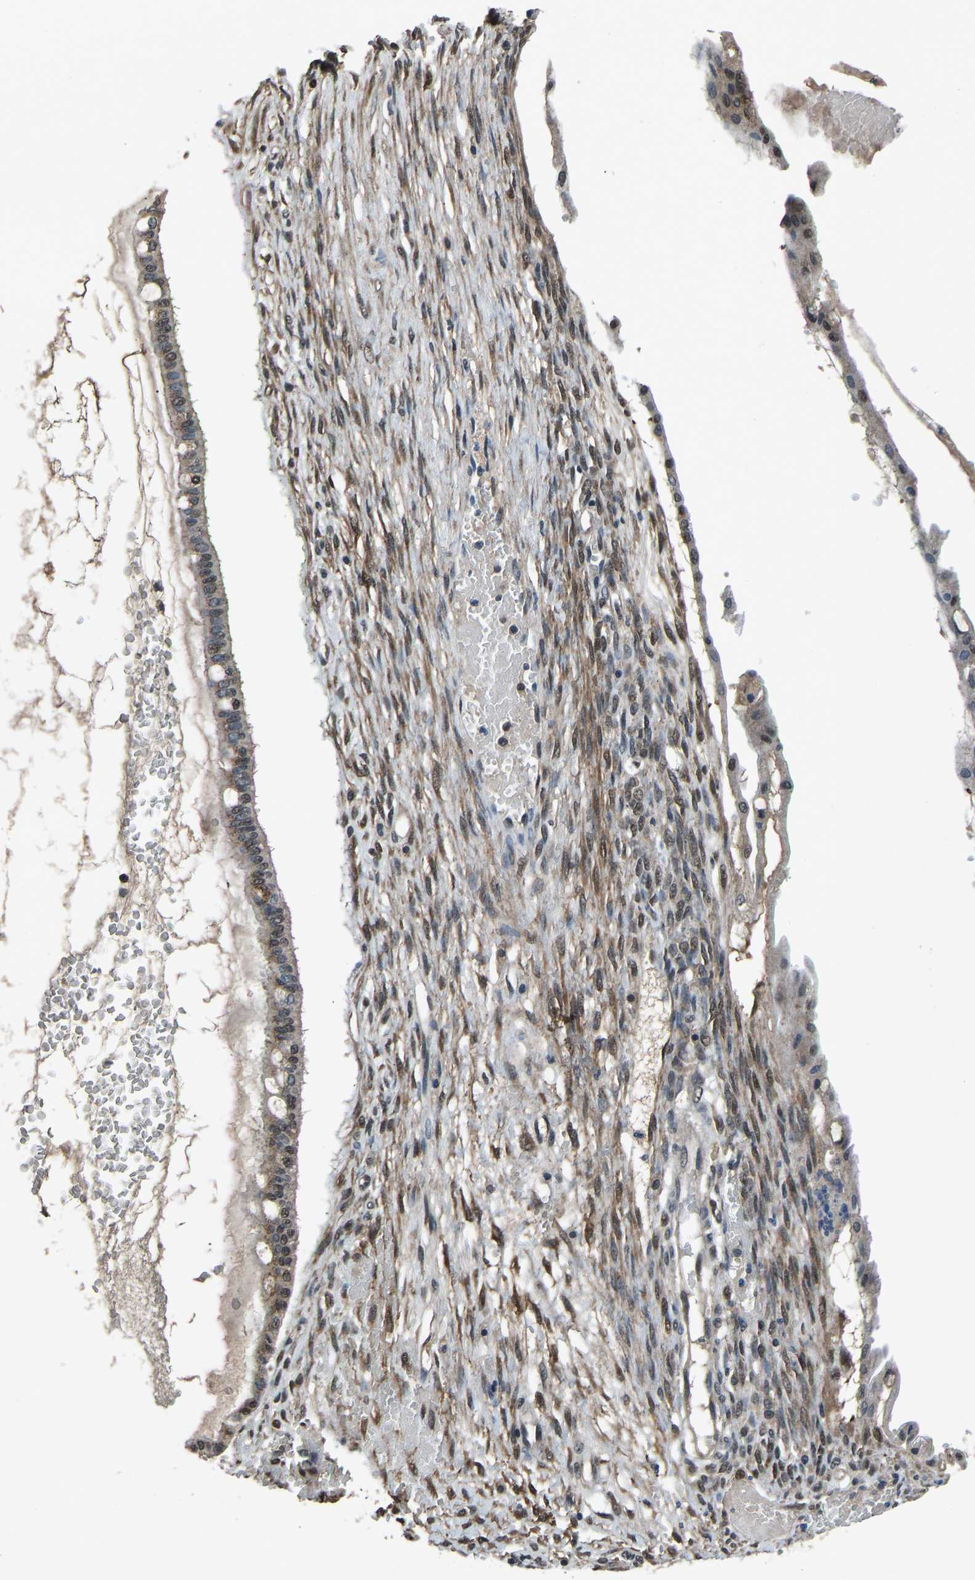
{"staining": {"intensity": "moderate", "quantity": "<25%", "location": "nuclear"}, "tissue": "ovarian cancer", "cell_type": "Tumor cells", "image_type": "cancer", "snomed": [{"axis": "morphology", "description": "Cystadenocarcinoma, mucinous, NOS"}, {"axis": "topography", "description": "Ovary"}], "caption": "Ovarian mucinous cystadenocarcinoma was stained to show a protein in brown. There is low levels of moderate nuclear expression in approximately <25% of tumor cells. (IHC, brightfield microscopy, high magnification).", "gene": "TOX4", "patient": {"sex": "female", "age": 73}}